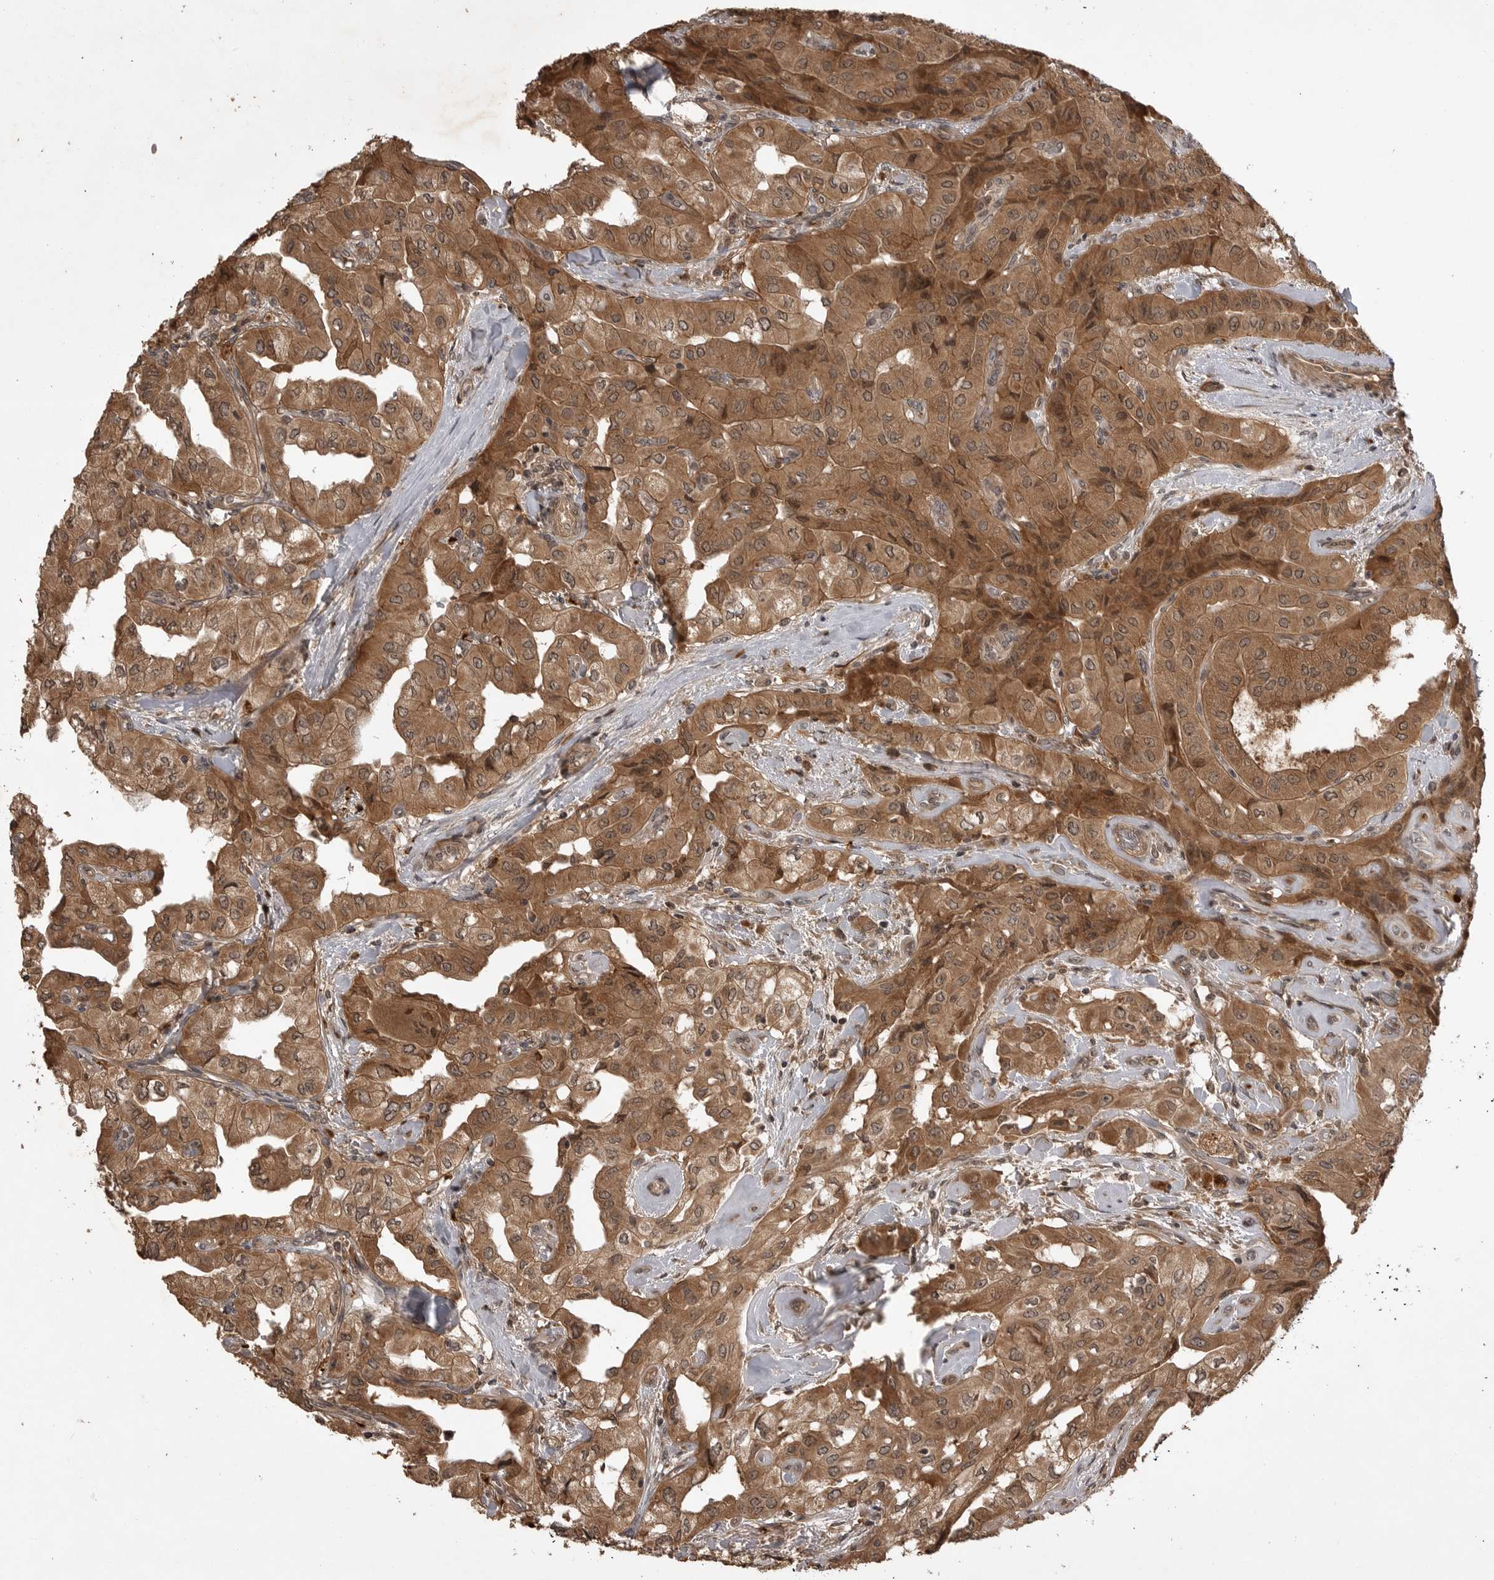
{"staining": {"intensity": "strong", "quantity": ">75%", "location": "cytoplasmic/membranous,nuclear"}, "tissue": "thyroid cancer", "cell_type": "Tumor cells", "image_type": "cancer", "snomed": [{"axis": "morphology", "description": "Papillary adenocarcinoma, NOS"}, {"axis": "topography", "description": "Thyroid gland"}], "caption": "Protein expression analysis of papillary adenocarcinoma (thyroid) demonstrates strong cytoplasmic/membranous and nuclear positivity in approximately >75% of tumor cells.", "gene": "AKAP7", "patient": {"sex": "female", "age": 59}}